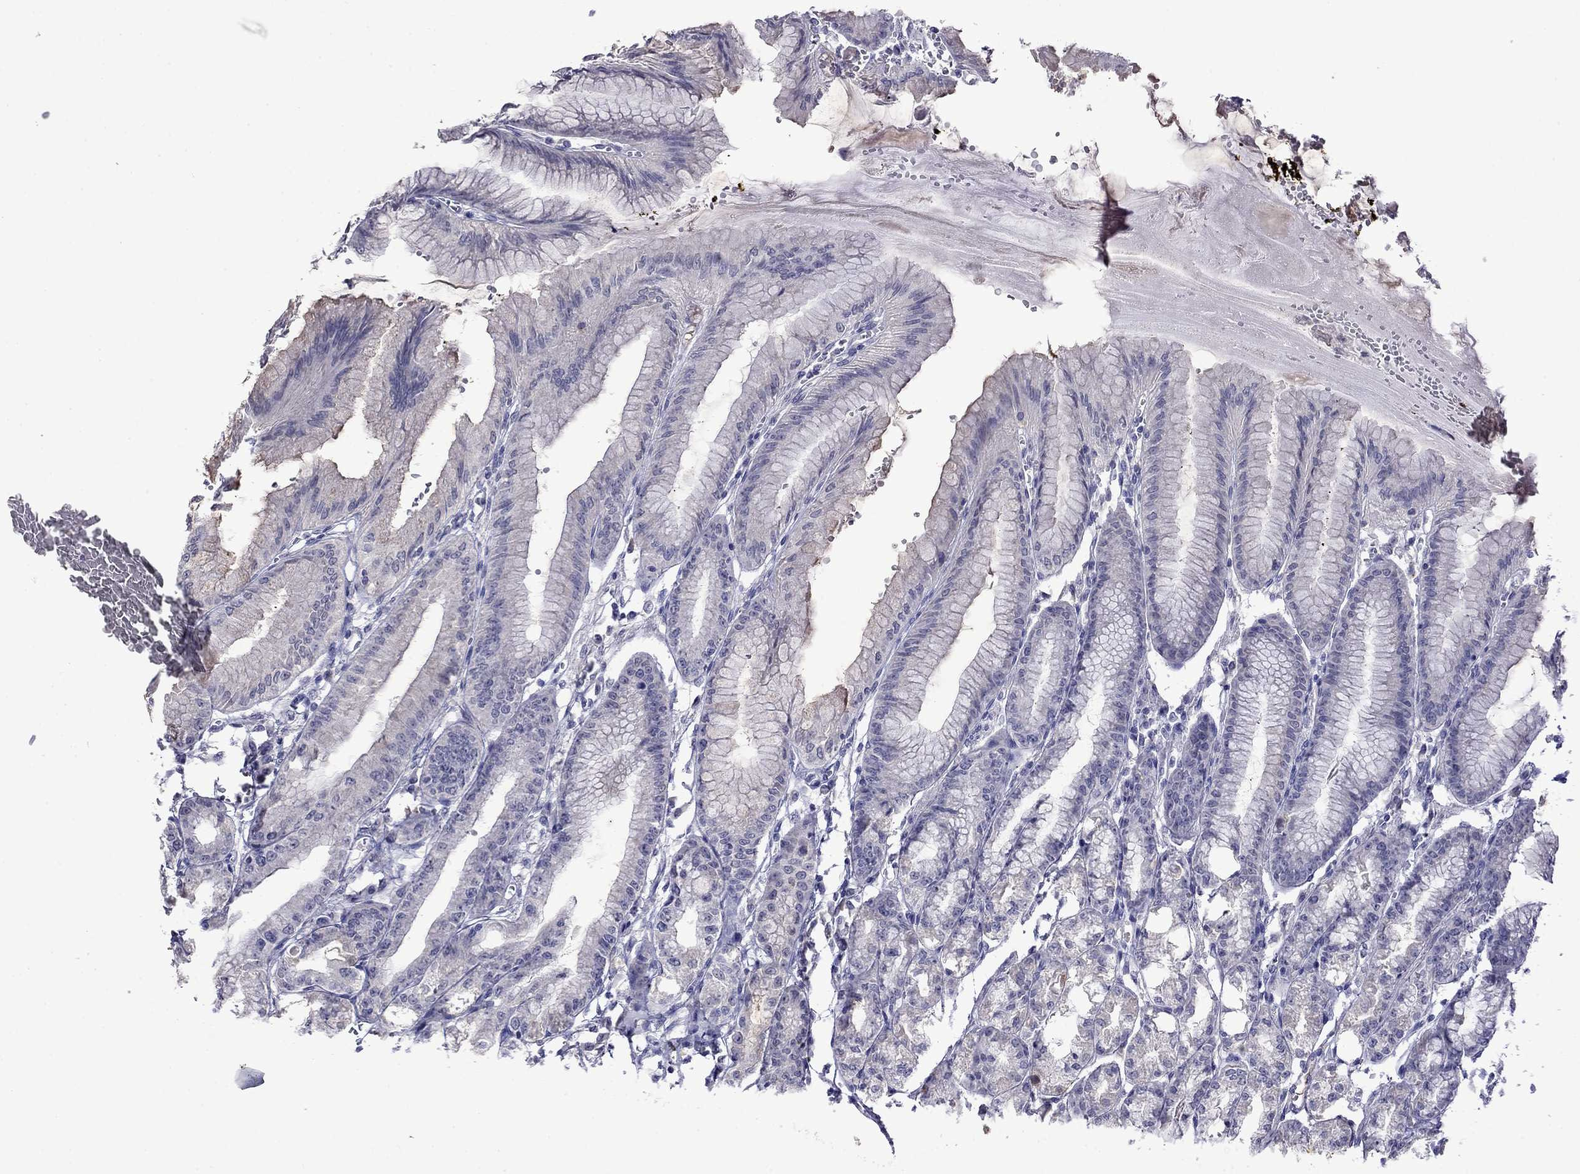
{"staining": {"intensity": "negative", "quantity": "none", "location": "none"}, "tissue": "stomach", "cell_type": "Glandular cells", "image_type": "normal", "snomed": [{"axis": "morphology", "description": "Normal tissue, NOS"}, {"axis": "topography", "description": "Stomach, lower"}], "caption": "The micrograph displays no staining of glandular cells in normal stomach.", "gene": "STAR", "patient": {"sex": "male", "age": 71}}